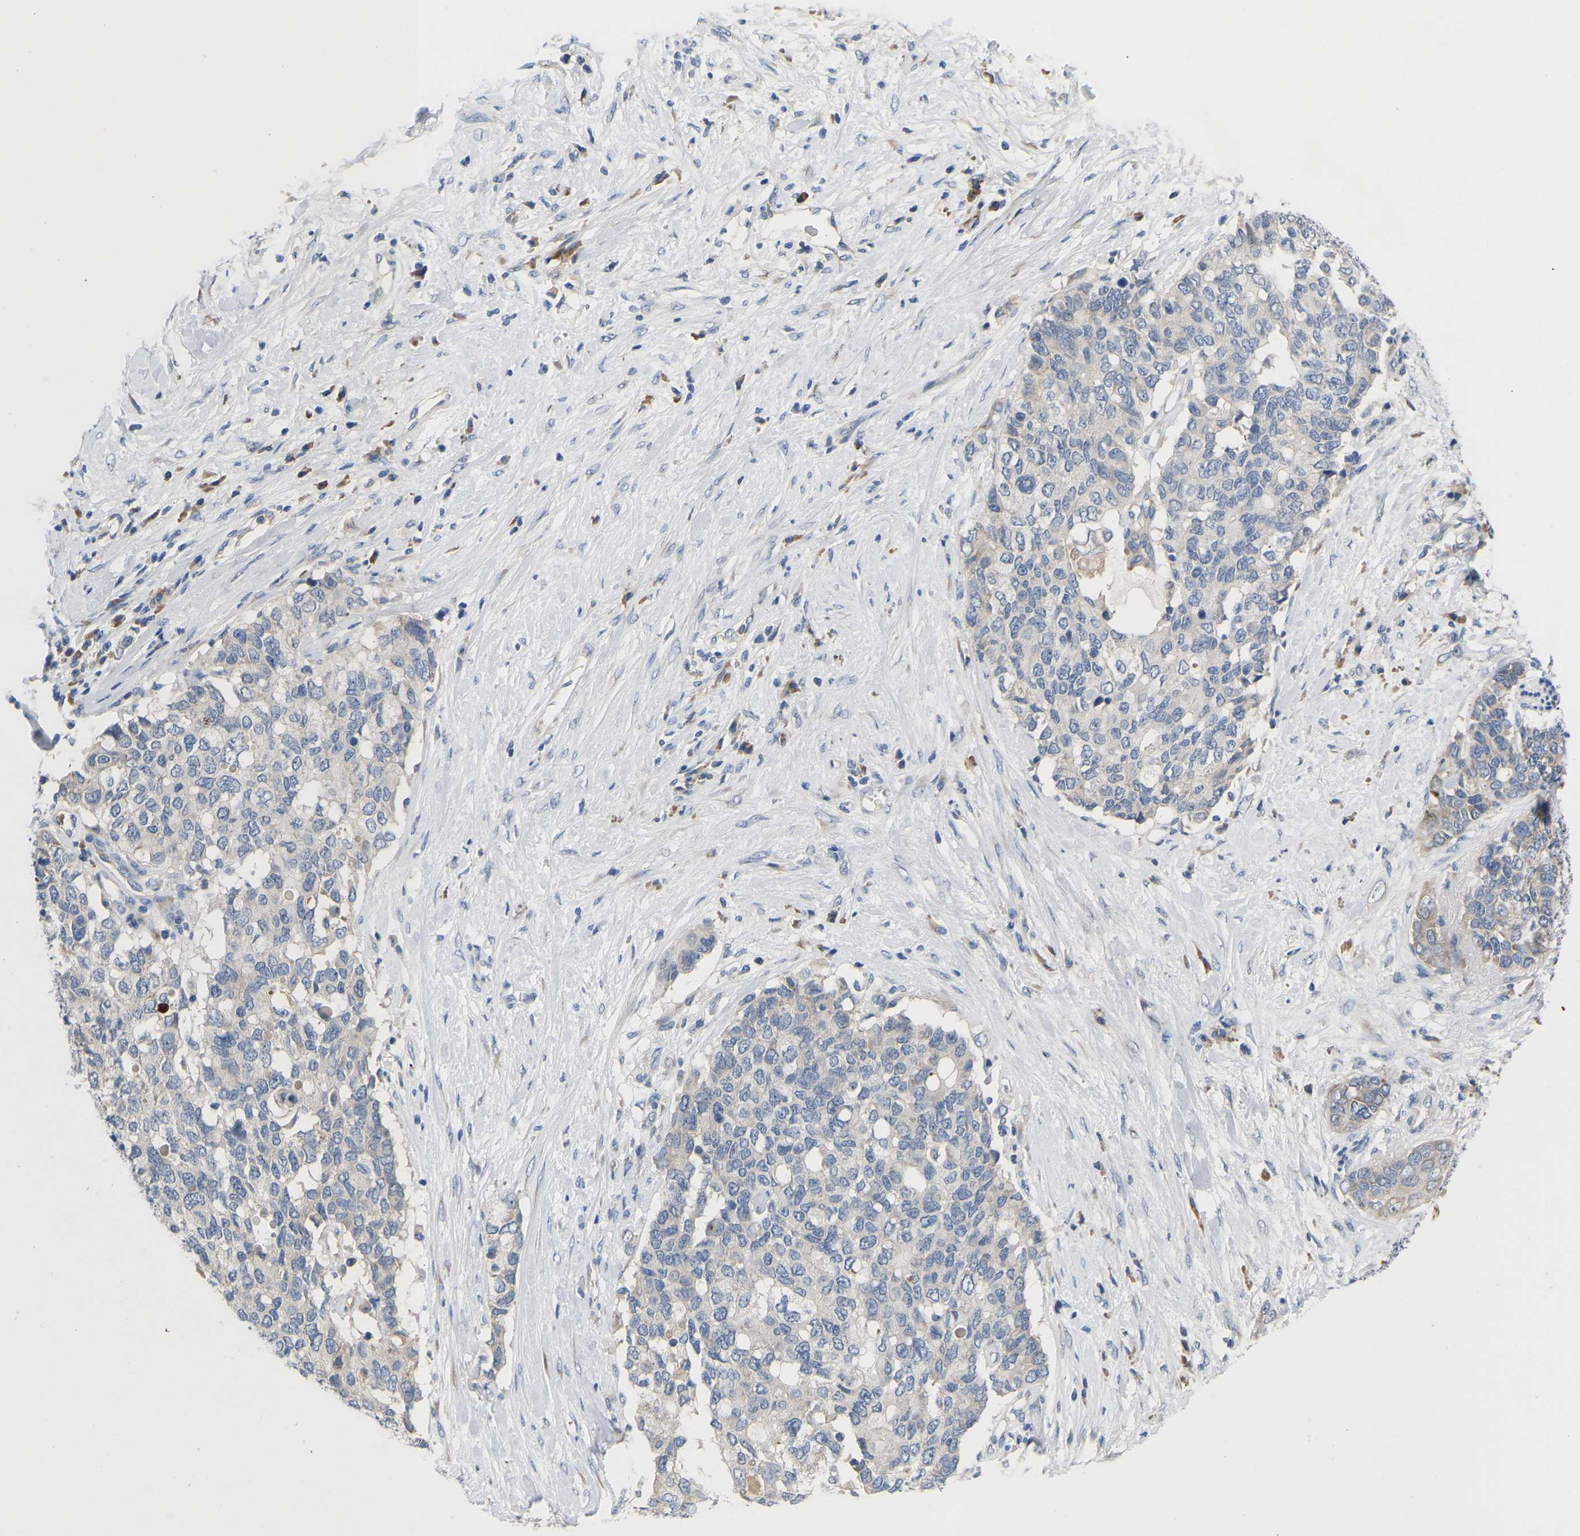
{"staining": {"intensity": "negative", "quantity": "none", "location": "none"}, "tissue": "pancreatic cancer", "cell_type": "Tumor cells", "image_type": "cancer", "snomed": [{"axis": "morphology", "description": "Adenocarcinoma, NOS"}, {"axis": "topography", "description": "Pancreas"}], "caption": "A high-resolution histopathology image shows immunohistochemistry staining of pancreatic cancer (adenocarcinoma), which displays no significant staining in tumor cells.", "gene": "ABCA10", "patient": {"sex": "female", "age": 56}}